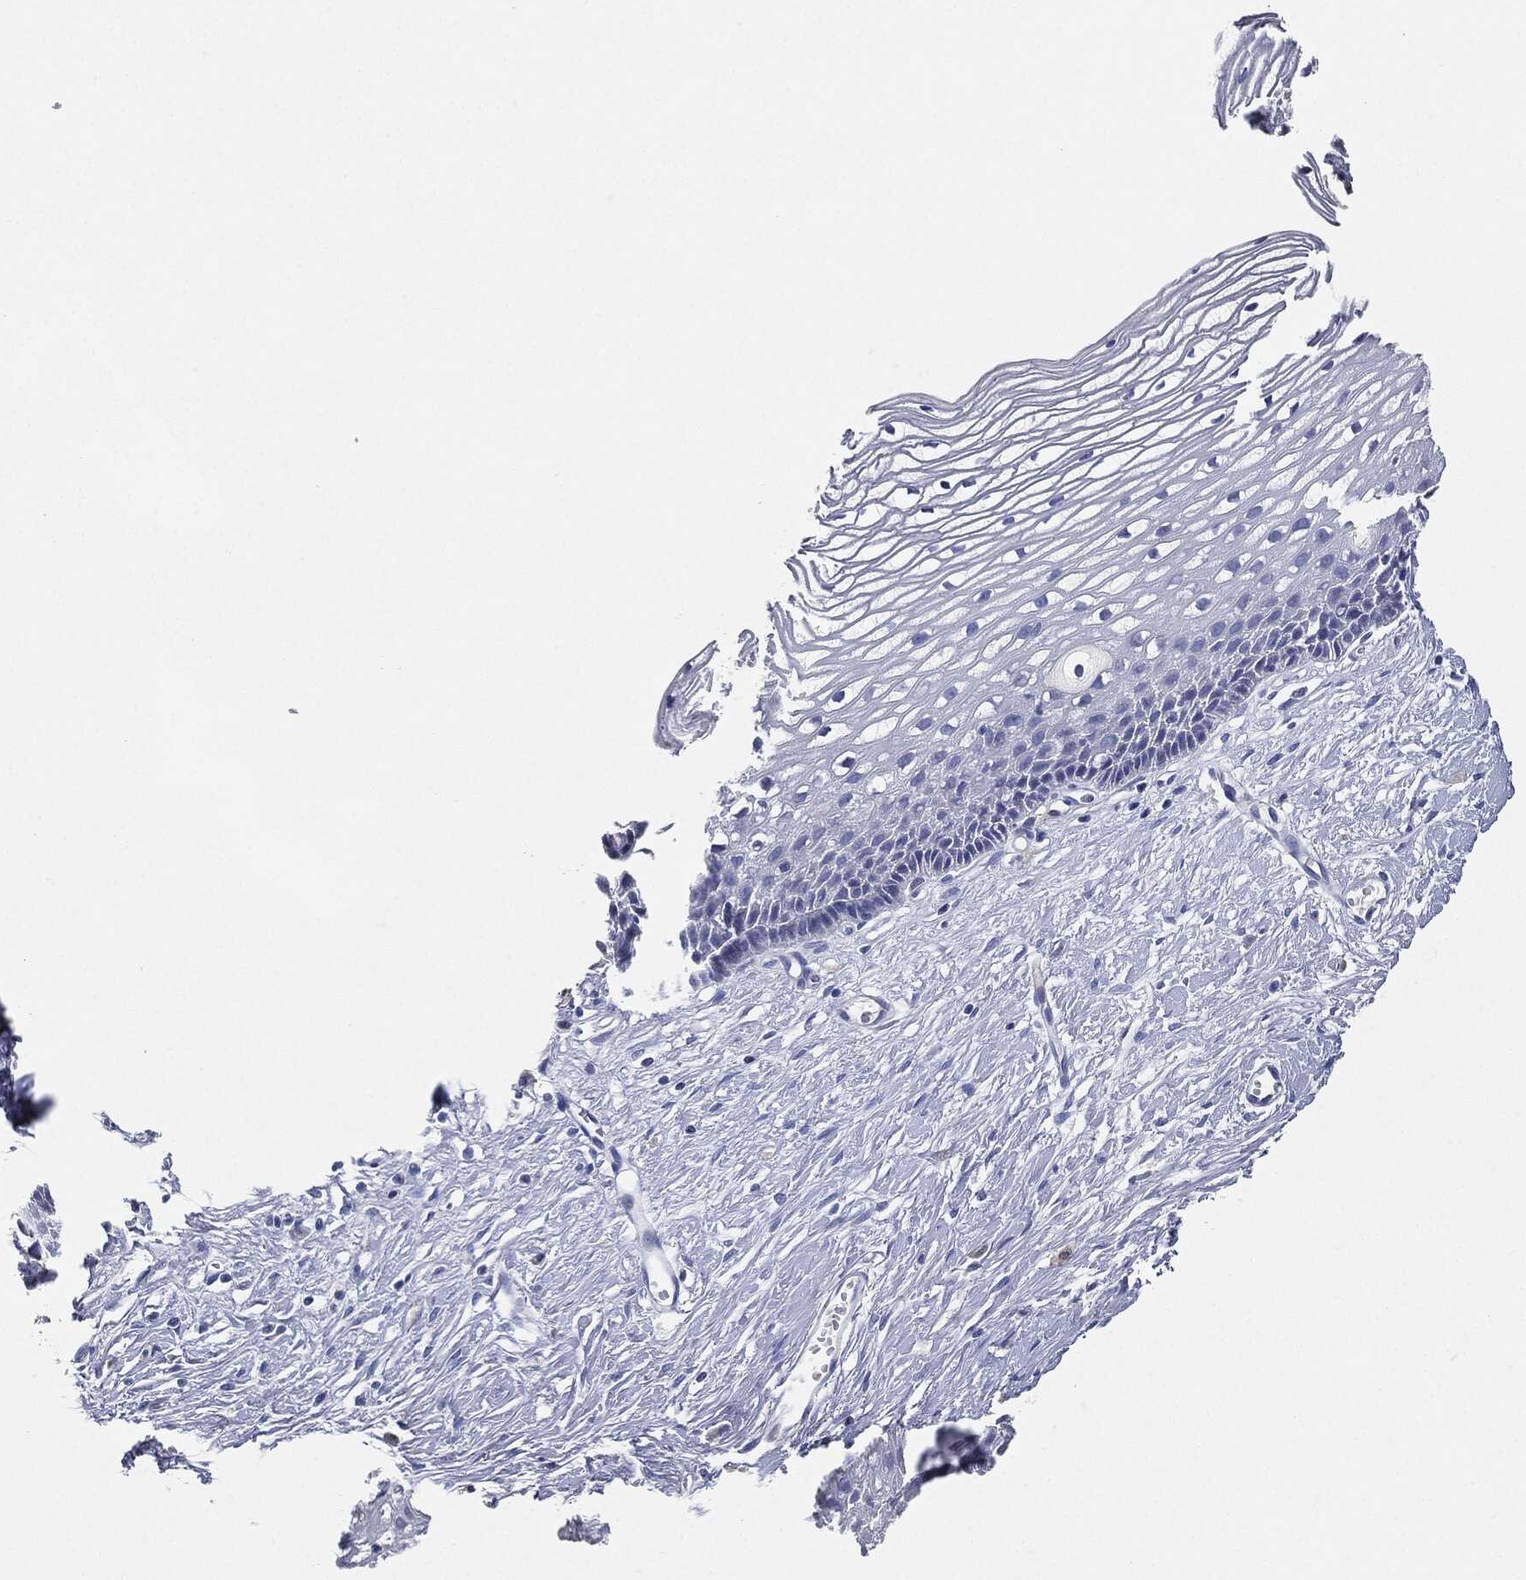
{"staining": {"intensity": "negative", "quantity": "none", "location": "none"}, "tissue": "cervix", "cell_type": "Glandular cells", "image_type": "normal", "snomed": [{"axis": "morphology", "description": "Normal tissue, NOS"}, {"axis": "topography", "description": "Cervix"}], "caption": "Protein analysis of benign cervix reveals no significant positivity in glandular cells. (Brightfield microscopy of DAB (3,3'-diaminobenzidine) immunohistochemistry (IHC) at high magnification).", "gene": "NTRK1", "patient": {"sex": "female", "age": 40}}